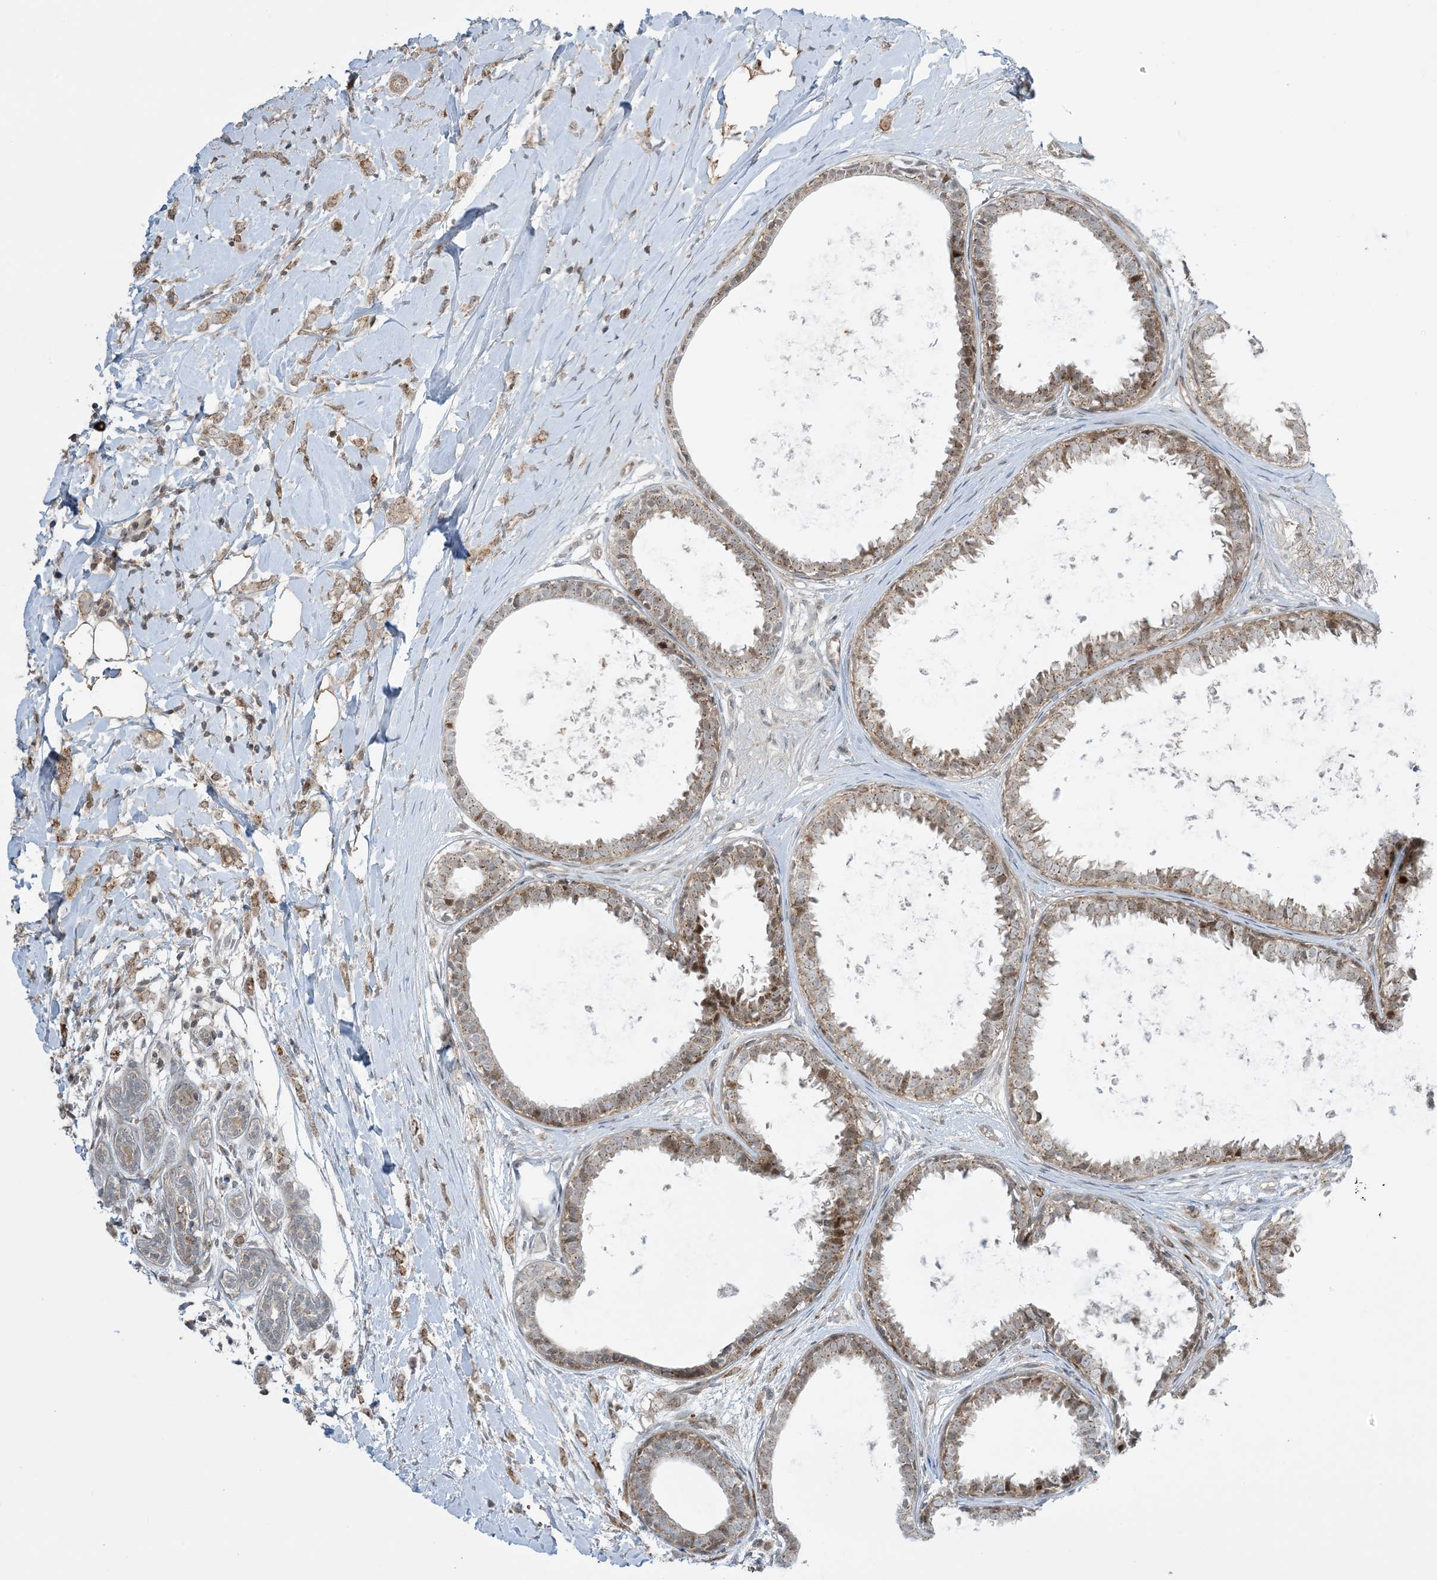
{"staining": {"intensity": "moderate", "quantity": ">75%", "location": "cytoplasmic/membranous"}, "tissue": "breast cancer", "cell_type": "Tumor cells", "image_type": "cancer", "snomed": [{"axis": "morphology", "description": "Normal tissue, NOS"}, {"axis": "morphology", "description": "Lobular carcinoma"}, {"axis": "topography", "description": "Breast"}], "caption": "Immunohistochemistry micrograph of human breast cancer stained for a protein (brown), which exhibits medium levels of moderate cytoplasmic/membranous staining in about >75% of tumor cells.", "gene": "PHLDB2", "patient": {"sex": "female", "age": 47}}